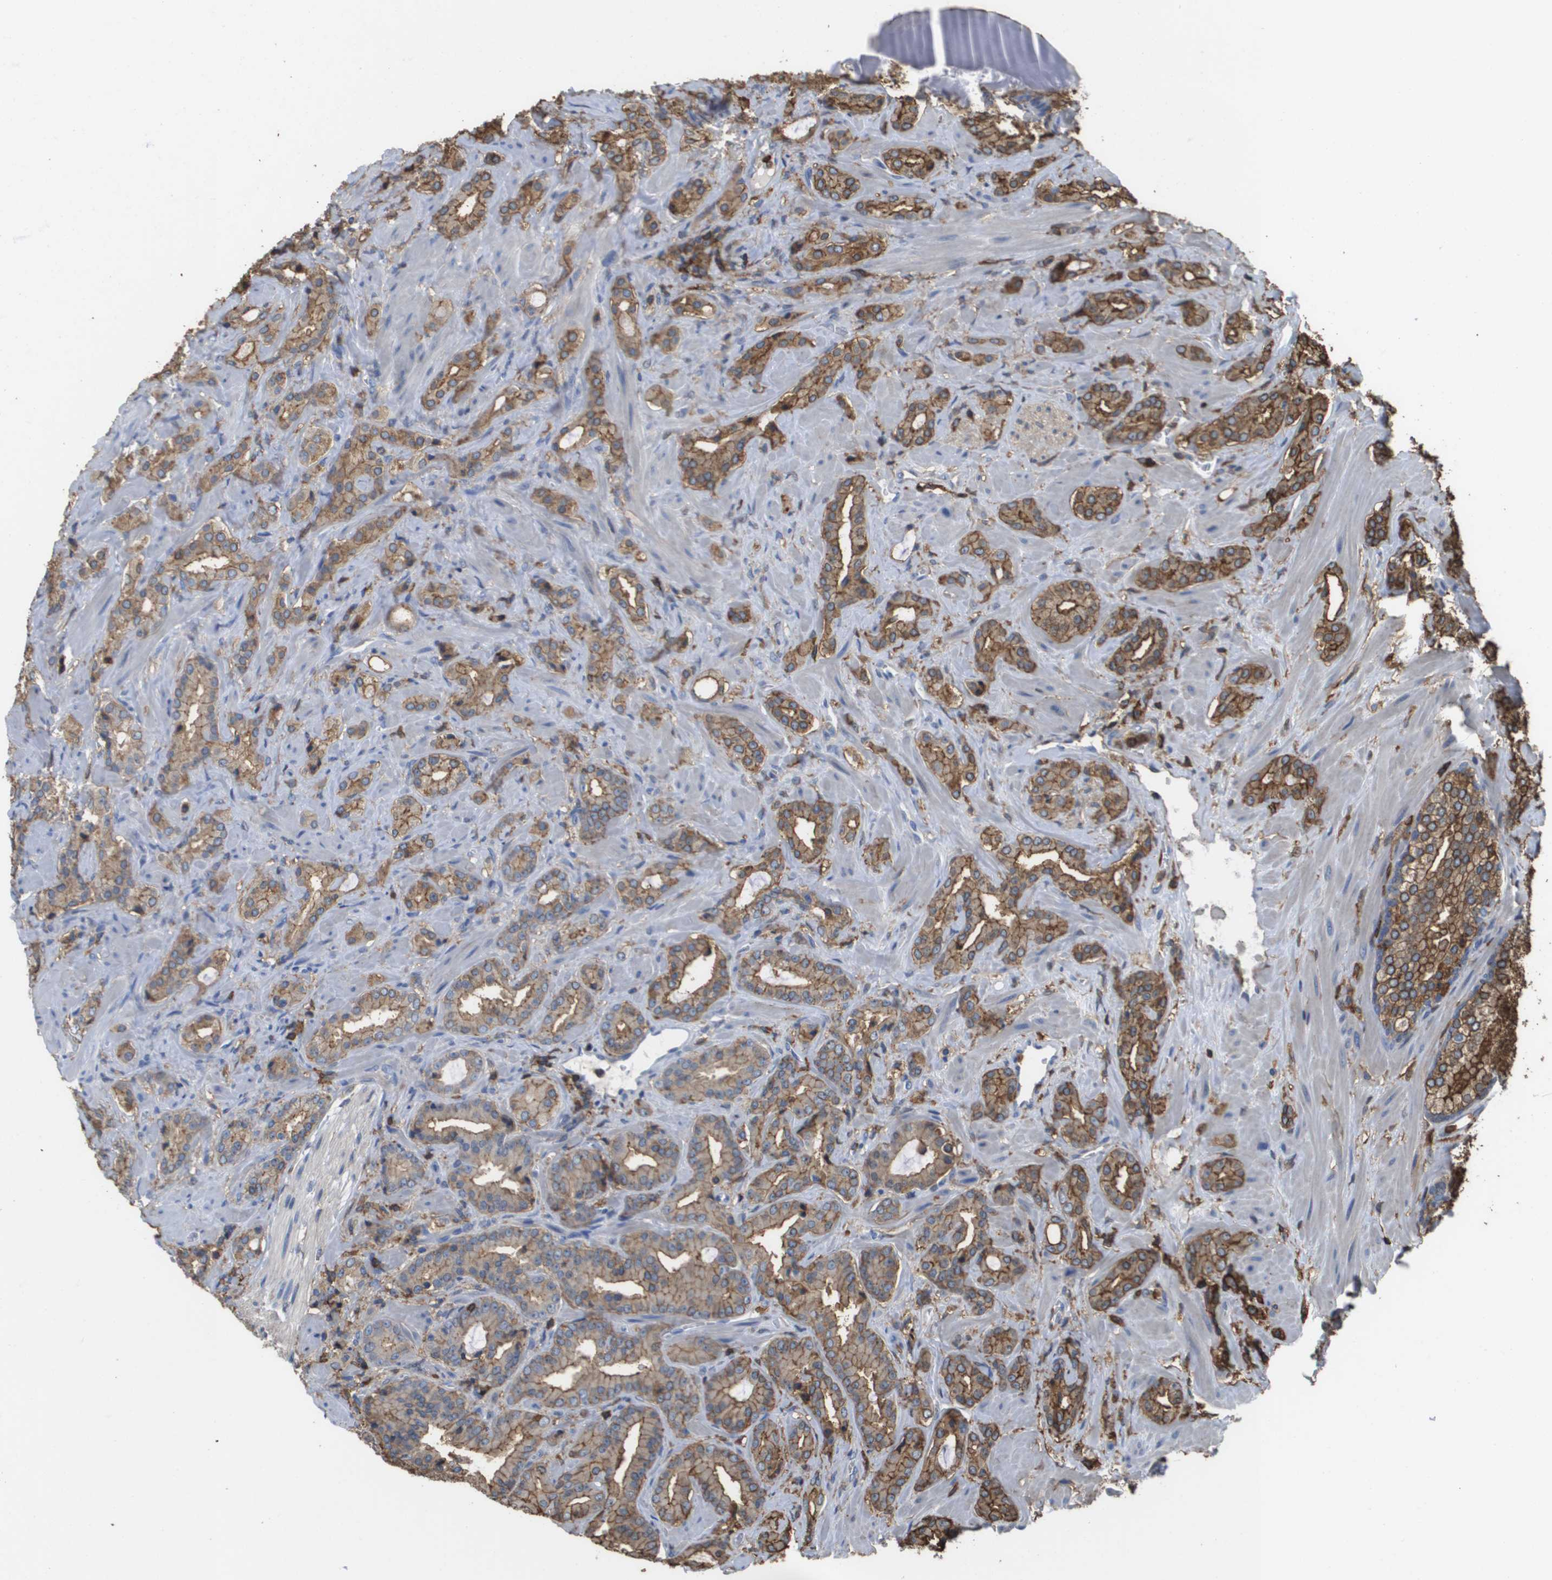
{"staining": {"intensity": "moderate", "quantity": ">75%", "location": "cytoplasmic/membranous"}, "tissue": "prostate cancer", "cell_type": "Tumor cells", "image_type": "cancer", "snomed": [{"axis": "morphology", "description": "Adenocarcinoma, High grade"}, {"axis": "topography", "description": "Prostate"}], "caption": "Moderate cytoplasmic/membranous protein positivity is appreciated in about >75% of tumor cells in prostate adenocarcinoma (high-grade).", "gene": "PASK", "patient": {"sex": "male", "age": 64}}